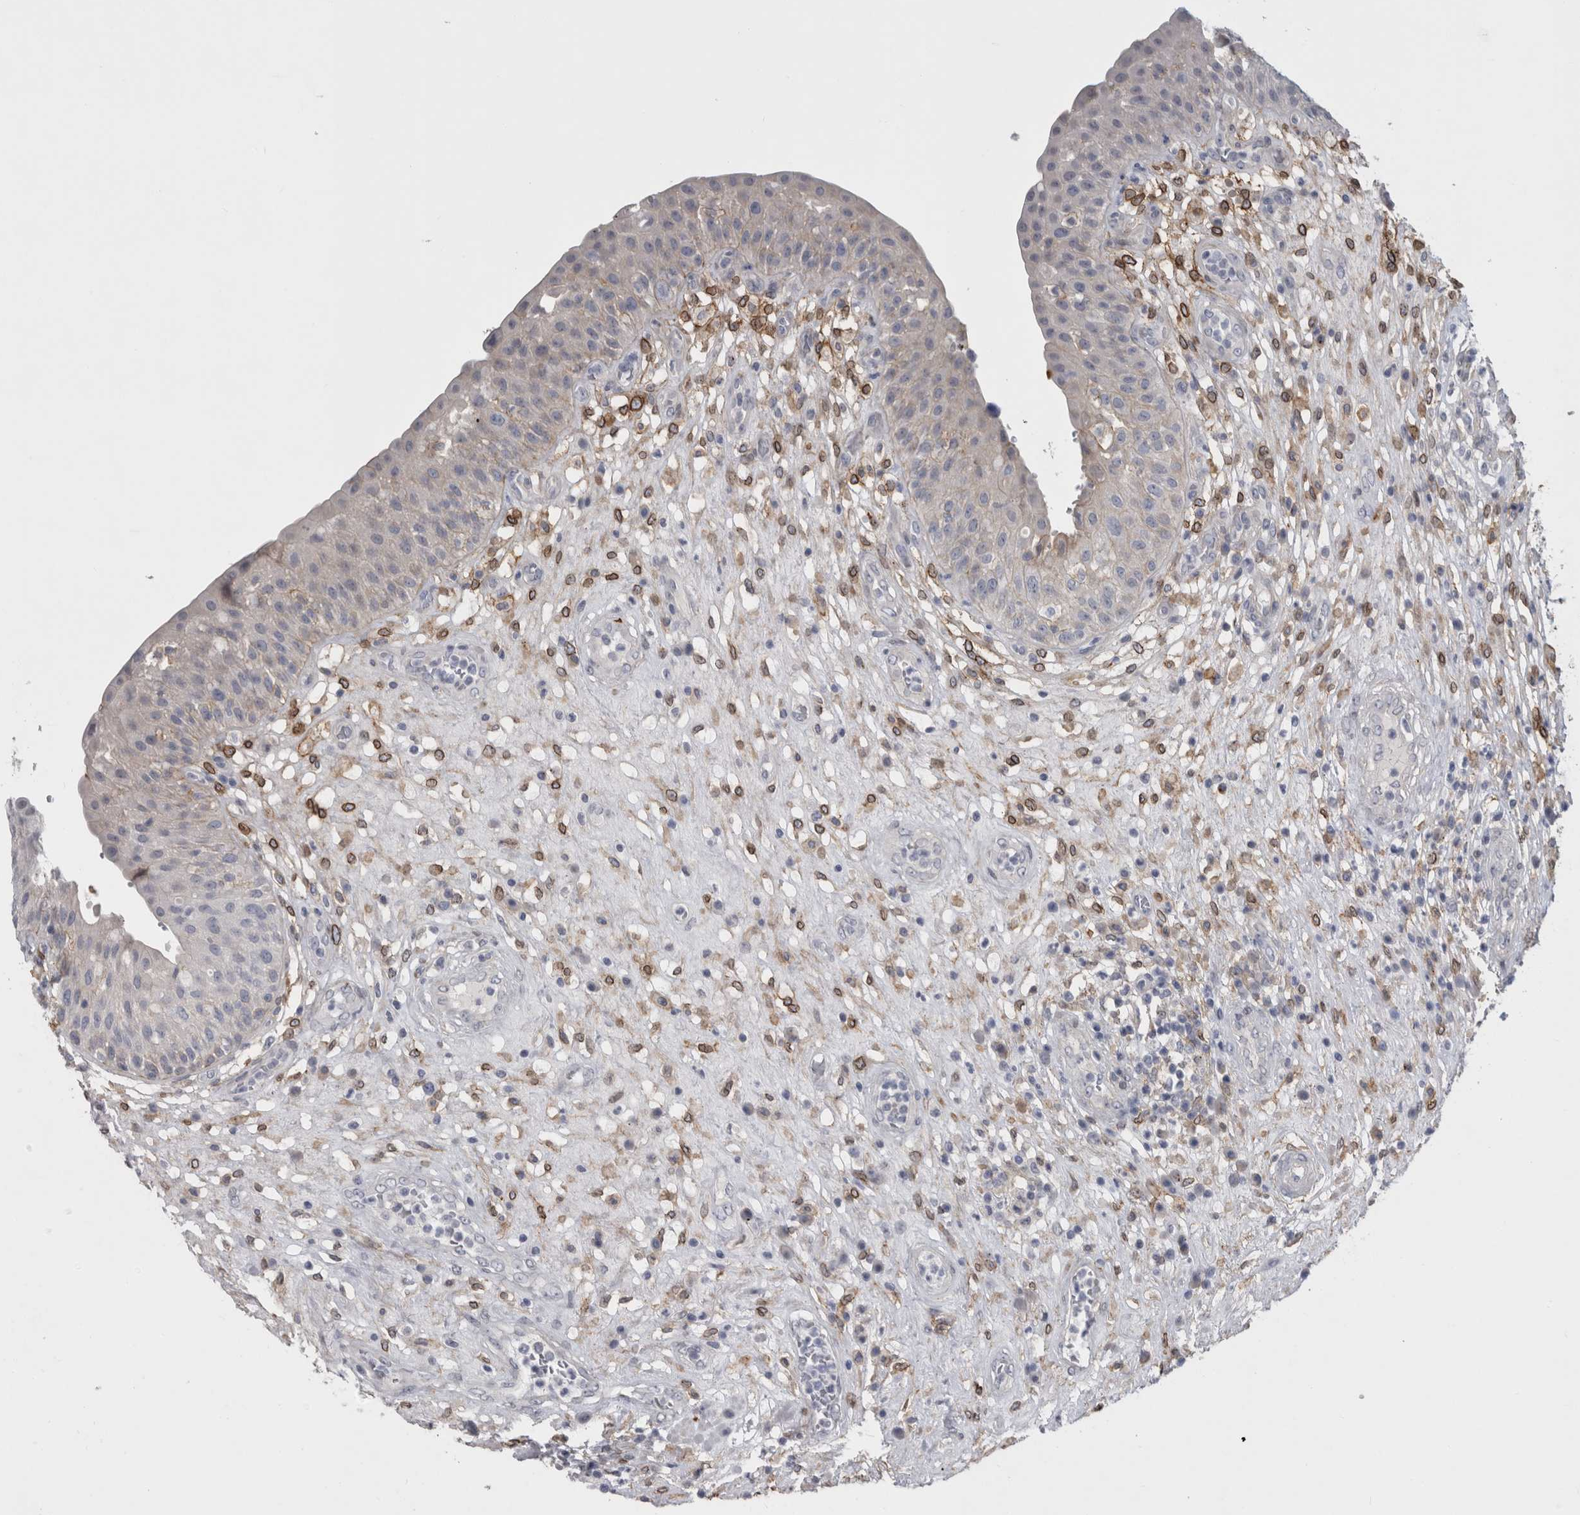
{"staining": {"intensity": "negative", "quantity": "none", "location": "none"}, "tissue": "urinary bladder", "cell_type": "Urothelial cells", "image_type": "normal", "snomed": [{"axis": "morphology", "description": "Normal tissue, NOS"}, {"axis": "topography", "description": "Urinary bladder"}], "caption": "Immunohistochemistry (IHC) of benign urinary bladder exhibits no staining in urothelial cells.", "gene": "DNAJC24", "patient": {"sex": "female", "age": 62}}